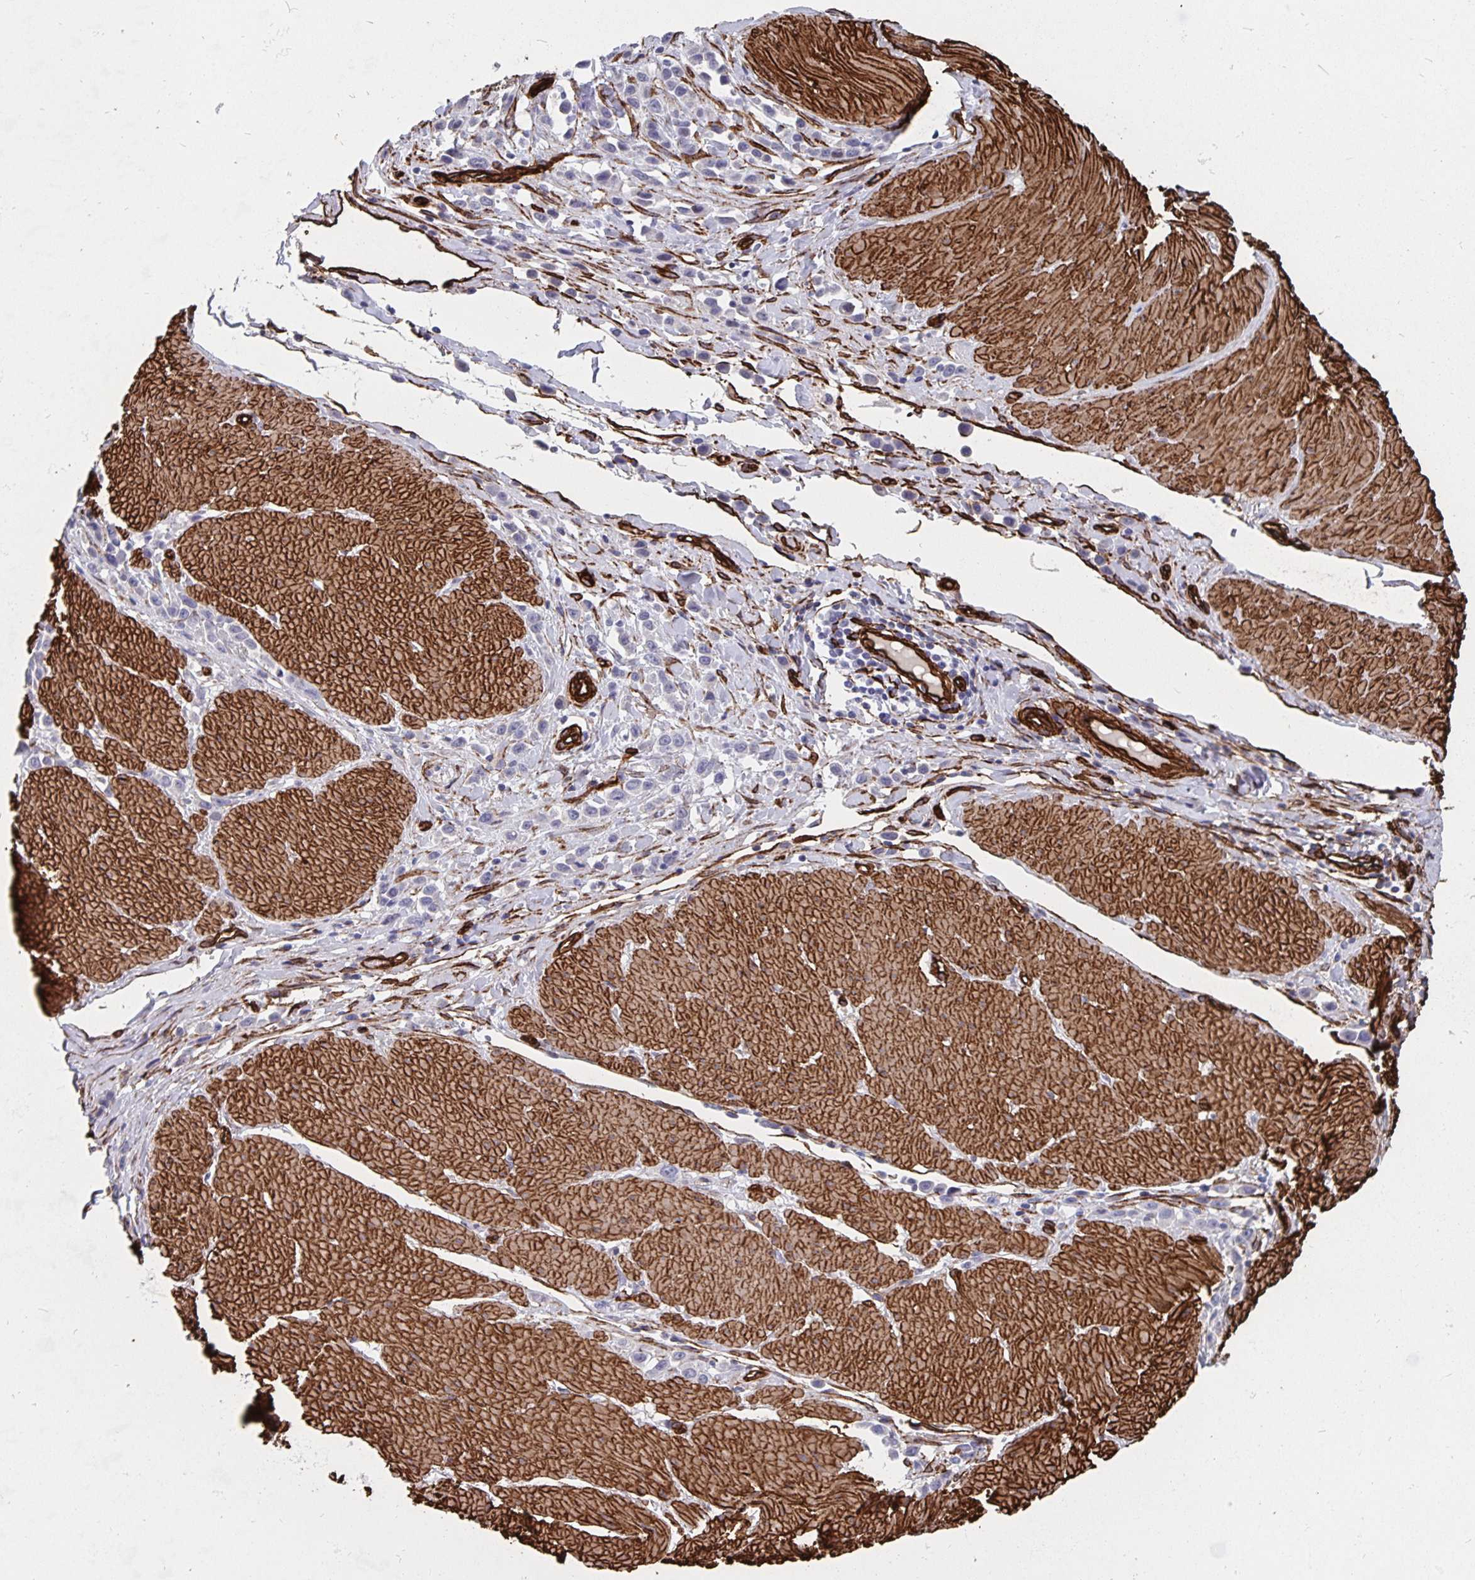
{"staining": {"intensity": "negative", "quantity": "none", "location": "none"}, "tissue": "stomach cancer", "cell_type": "Tumor cells", "image_type": "cancer", "snomed": [{"axis": "morphology", "description": "Adenocarcinoma, NOS"}, {"axis": "topography", "description": "Stomach"}], "caption": "Protein analysis of stomach adenocarcinoma displays no significant expression in tumor cells. (Stains: DAB immunohistochemistry (IHC) with hematoxylin counter stain, Microscopy: brightfield microscopy at high magnification).", "gene": "DCHS2", "patient": {"sex": "male", "age": 47}}